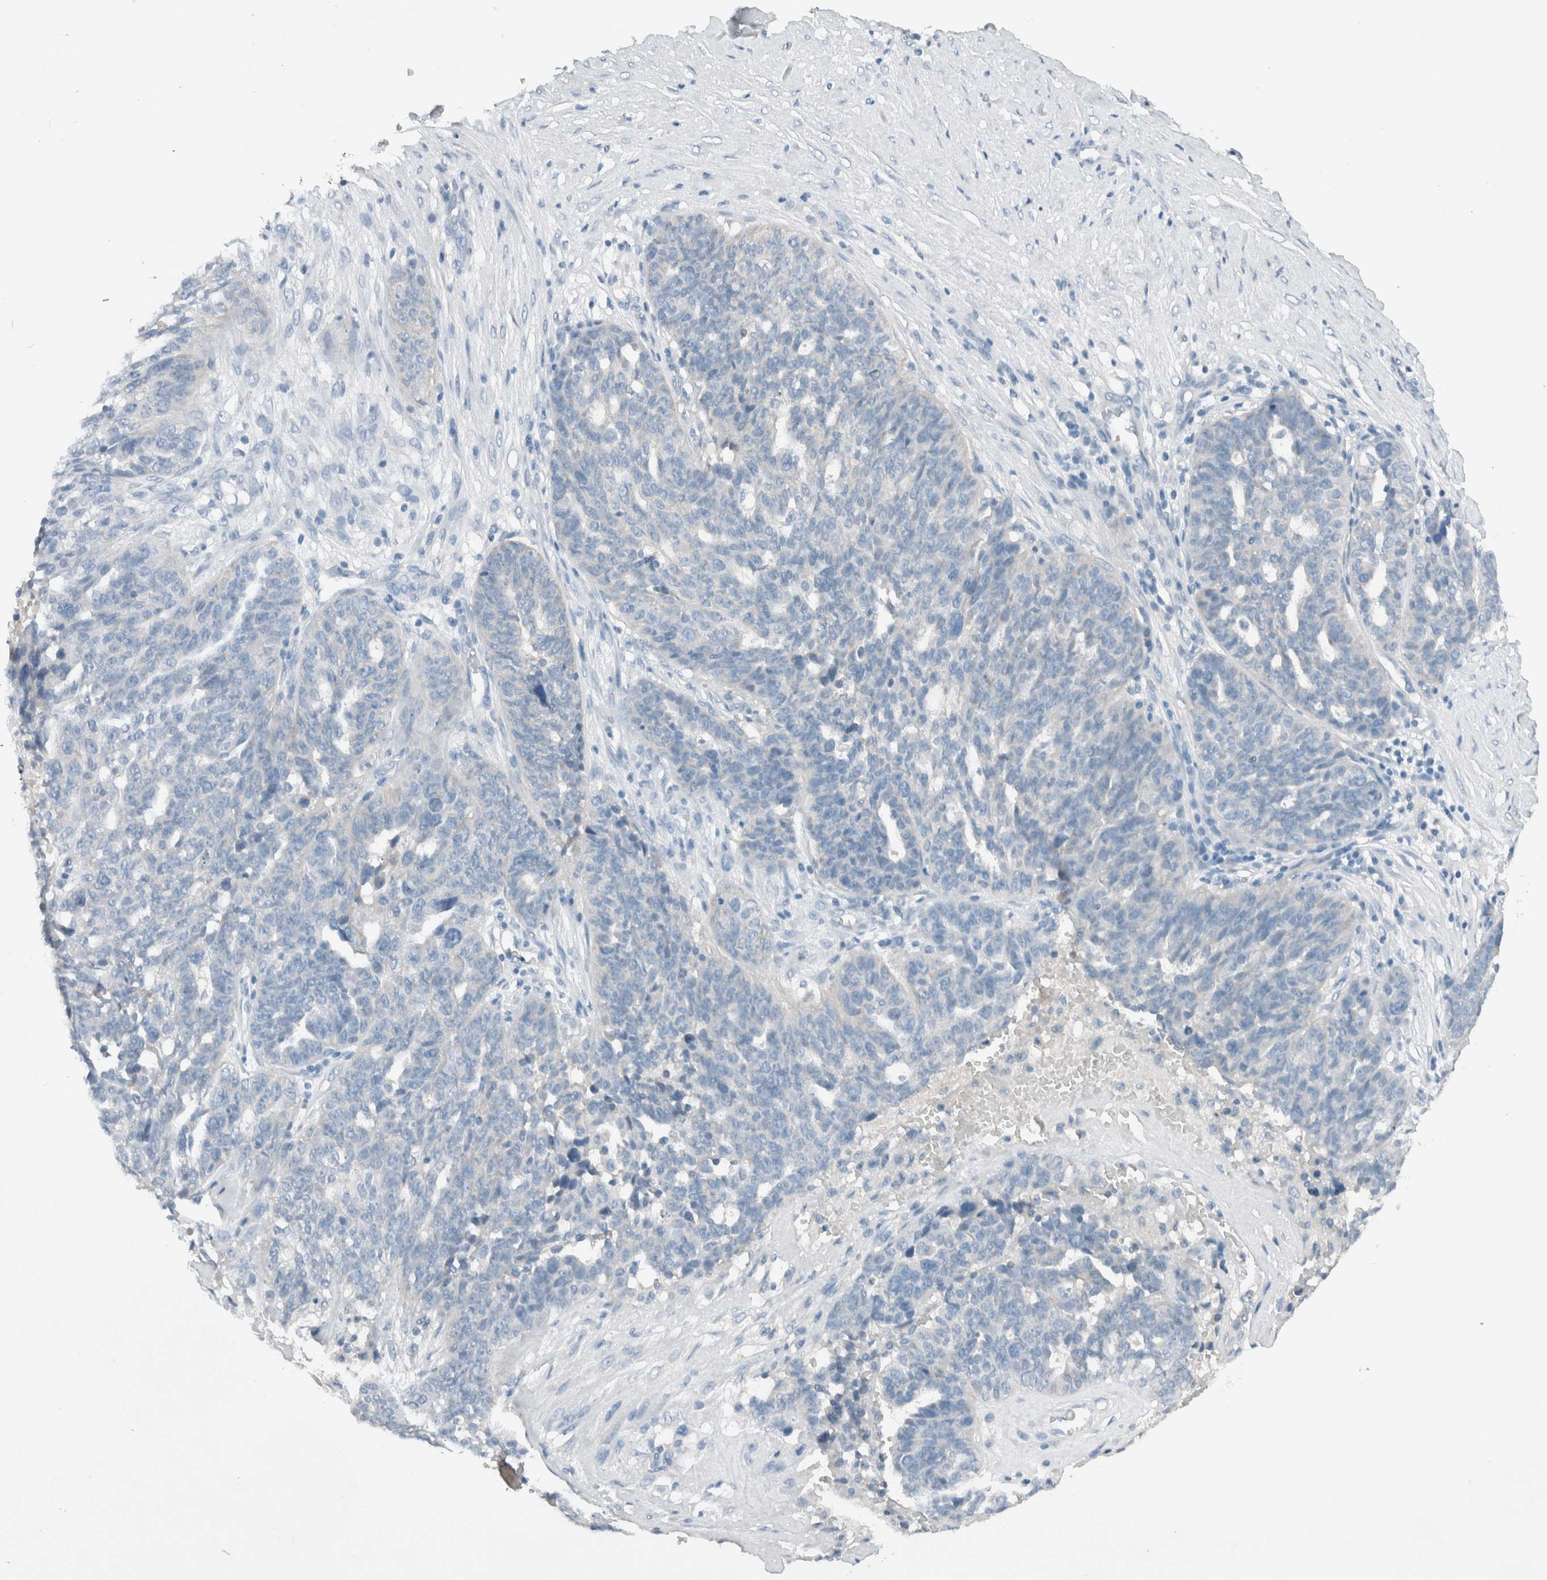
{"staining": {"intensity": "negative", "quantity": "none", "location": "none"}, "tissue": "ovarian cancer", "cell_type": "Tumor cells", "image_type": "cancer", "snomed": [{"axis": "morphology", "description": "Cystadenocarcinoma, serous, NOS"}, {"axis": "topography", "description": "Ovary"}], "caption": "High magnification brightfield microscopy of ovarian cancer (serous cystadenocarcinoma) stained with DAB (brown) and counterstained with hematoxylin (blue): tumor cells show no significant positivity. Nuclei are stained in blue.", "gene": "UGCG", "patient": {"sex": "female", "age": 59}}